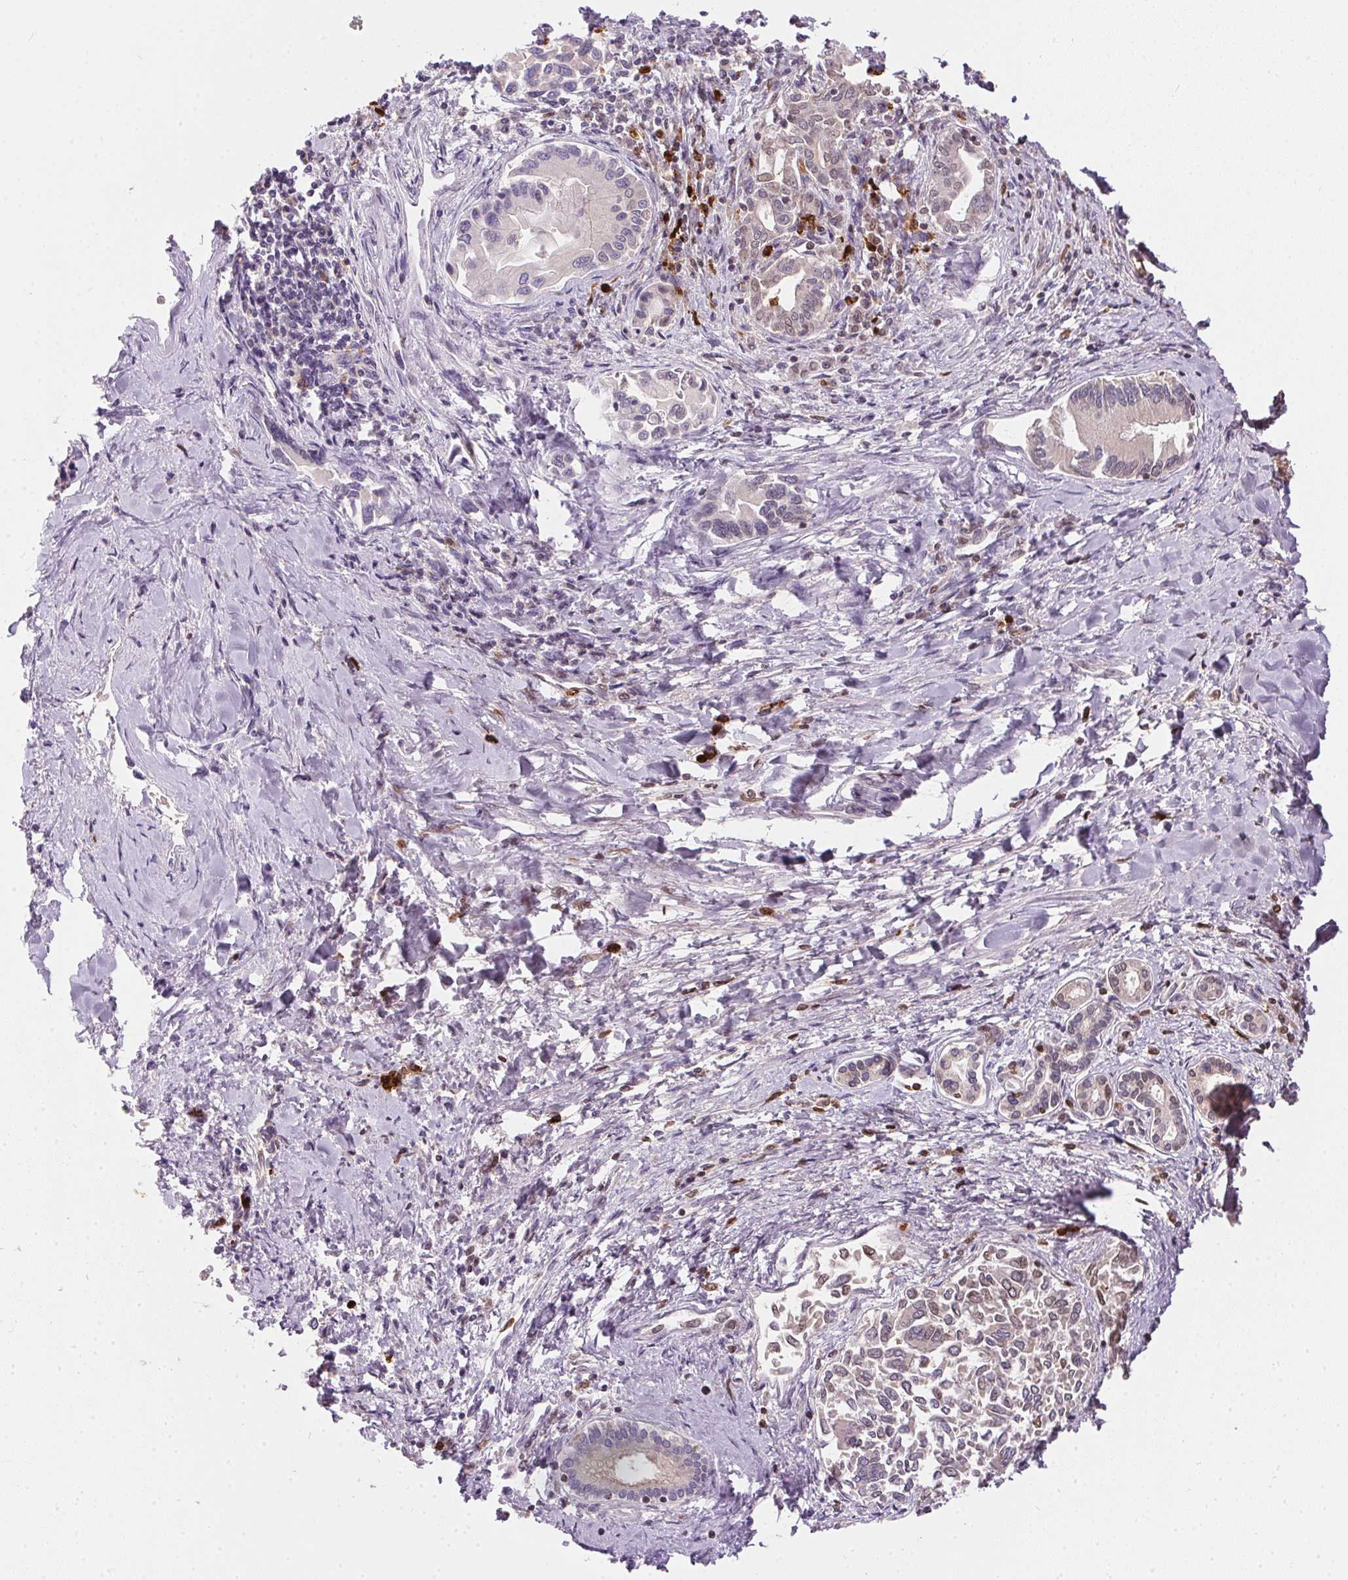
{"staining": {"intensity": "negative", "quantity": "none", "location": "none"}, "tissue": "liver cancer", "cell_type": "Tumor cells", "image_type": "cancer", "snomed": [{"axis": "morphology", "description": "Cholangiocarcinoma"}, {"axis": "topography", "description": "Liver"}], "caption": "High magnification brightfield microscopy of liver cancer stained with DAB (3,3'-diaminobenzidine) (brown) and counterstained with hematoxylin (blue): tumor cells show no significant staining. (Stains: DAB immunohistochemistry with hematoxylin counter stain, Microscopy: brightfield microscopy at high magnification).", "gene": "ORM1", "patient": {"sex": "male", "age": 66}}